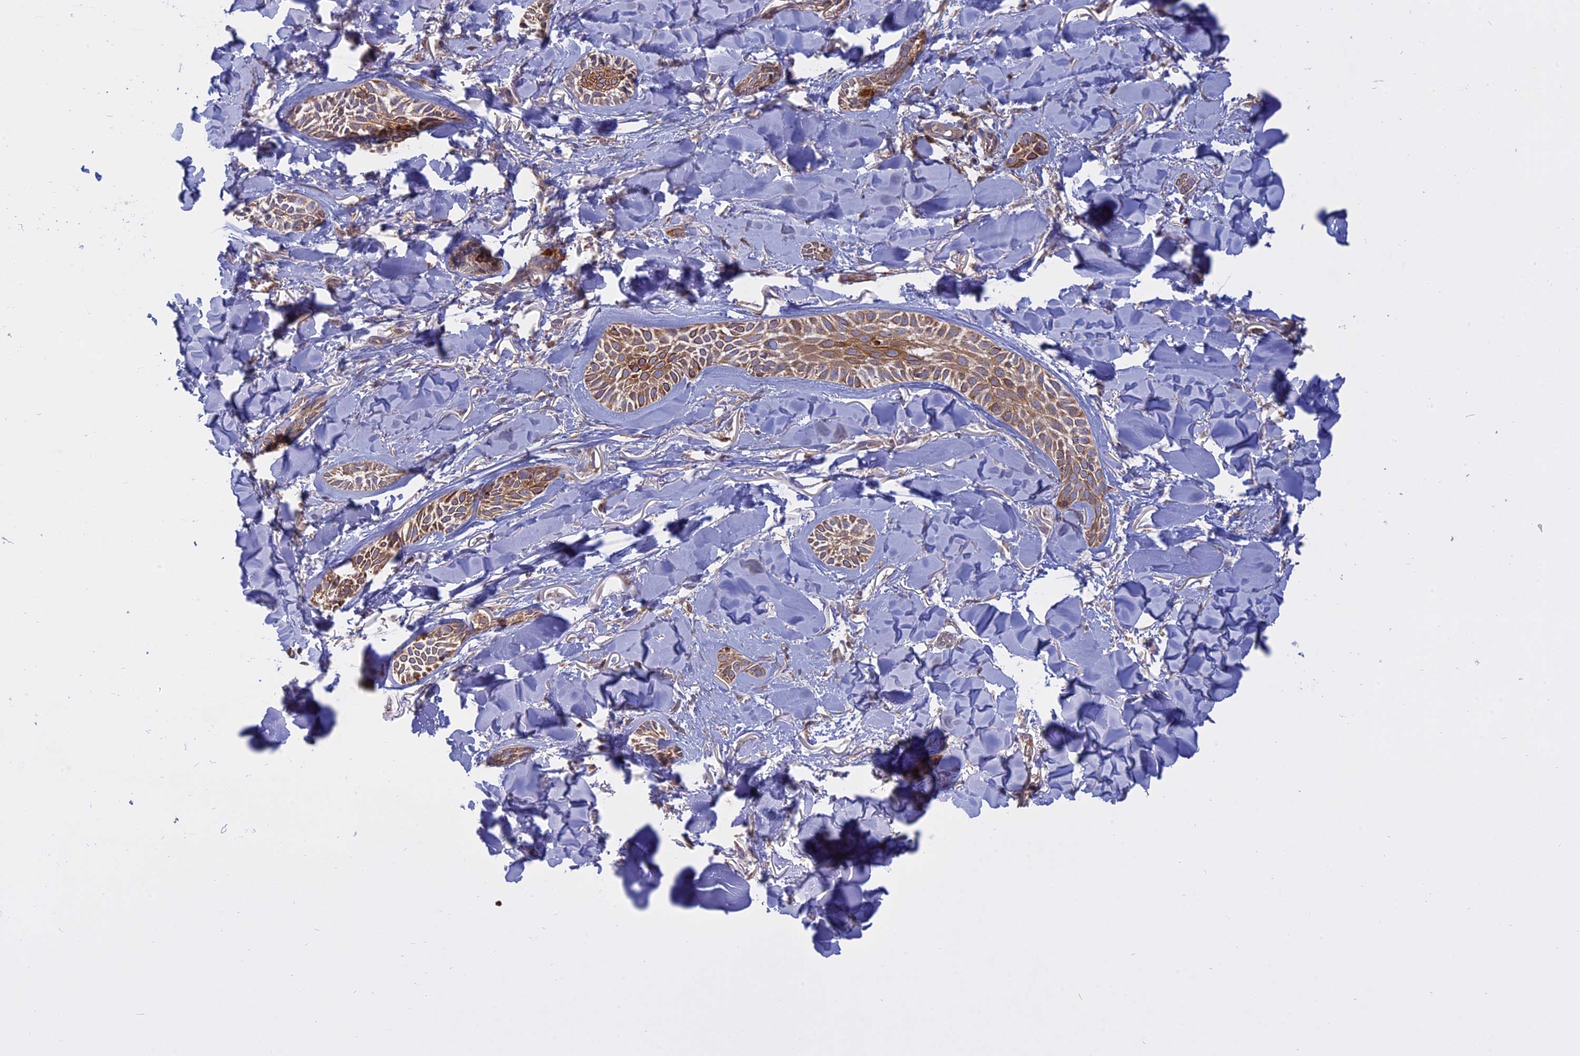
{"staining": {"intensity": "moderate", "quantity": ">75%", "location": "cytoplasmic/membranous"}, "tissue": "skin cancer", "cell_type": "Tumor cells", "image_type": "cancer", "snomed": [{"axis": "morphology", "description": "Basal cell carcinoma"}, {"axis": "topography", "description": "Skin"}], "caption": "Human basal cell carcinoma (skin) stained for a protein (brown) reveals moderate cytoplasmic/membranous positive staining in about >75% of tumor cells.", "gene": "TMEM208", "patient": {"sex": "female", "age": 59}}